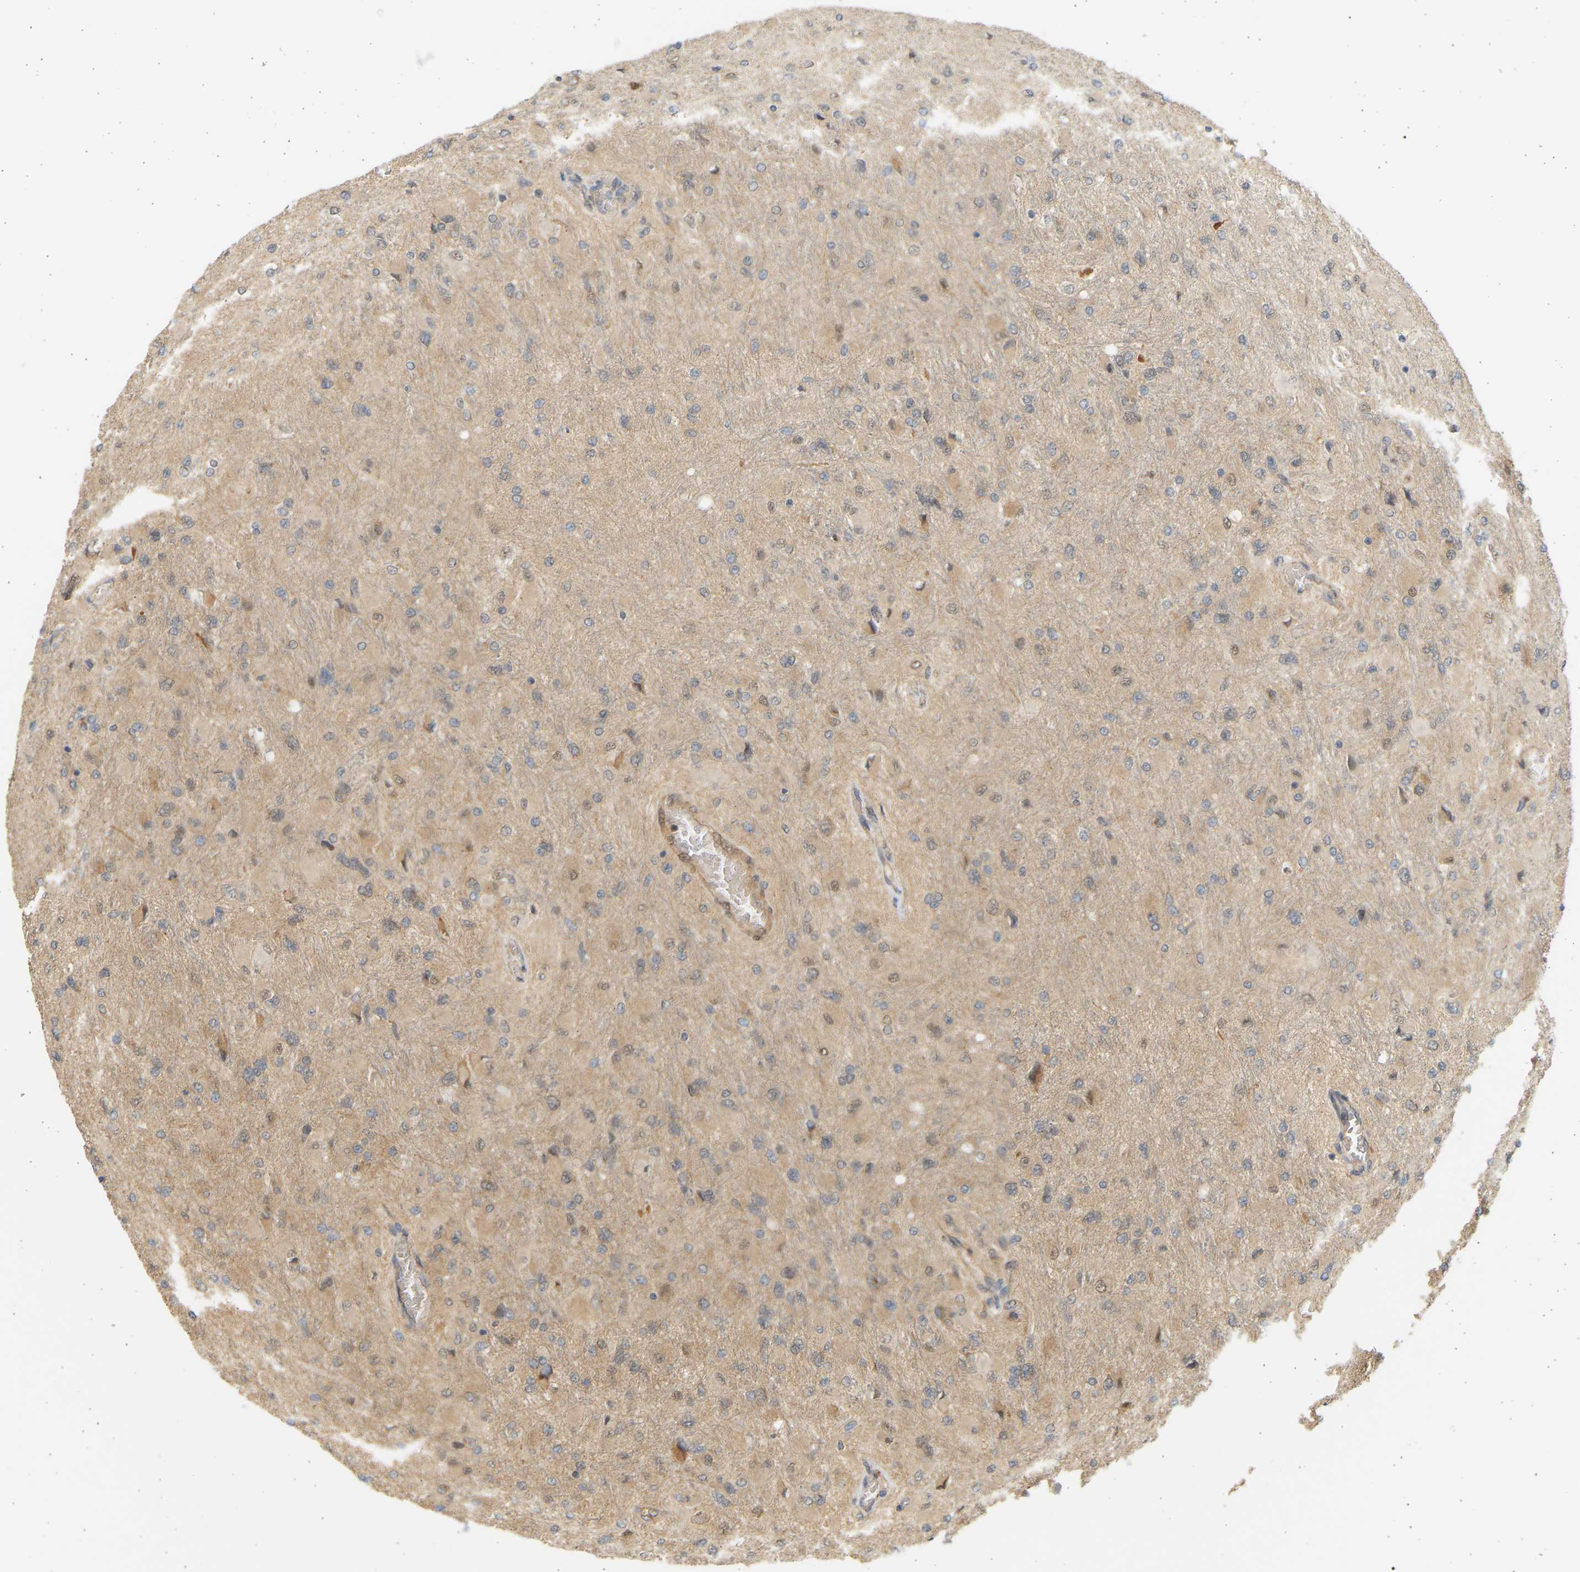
{"staining": {"intensity": "moderate", "quantity": "<25%", "location": "cytoplasmic/membranous,nuclear"}, "tissue": "glioma", "cell_type": "Tumor cells", "image_type": "cancer", "snomed": [{"axis": "morphology", "description": "Glioma, malignant, High grade"}, {"axis": "topography", "description": "Cerebral cortex"}], "caption": "Protein expression by immunohistochemistry (IHC) displays moderate cytoplasmic/membranous and nuclear staining in about <25% of tumor cells in high-grade glioma (malignant).", "gene": "B4GALT6", "patient": {"sex": "female", "age": 36}}